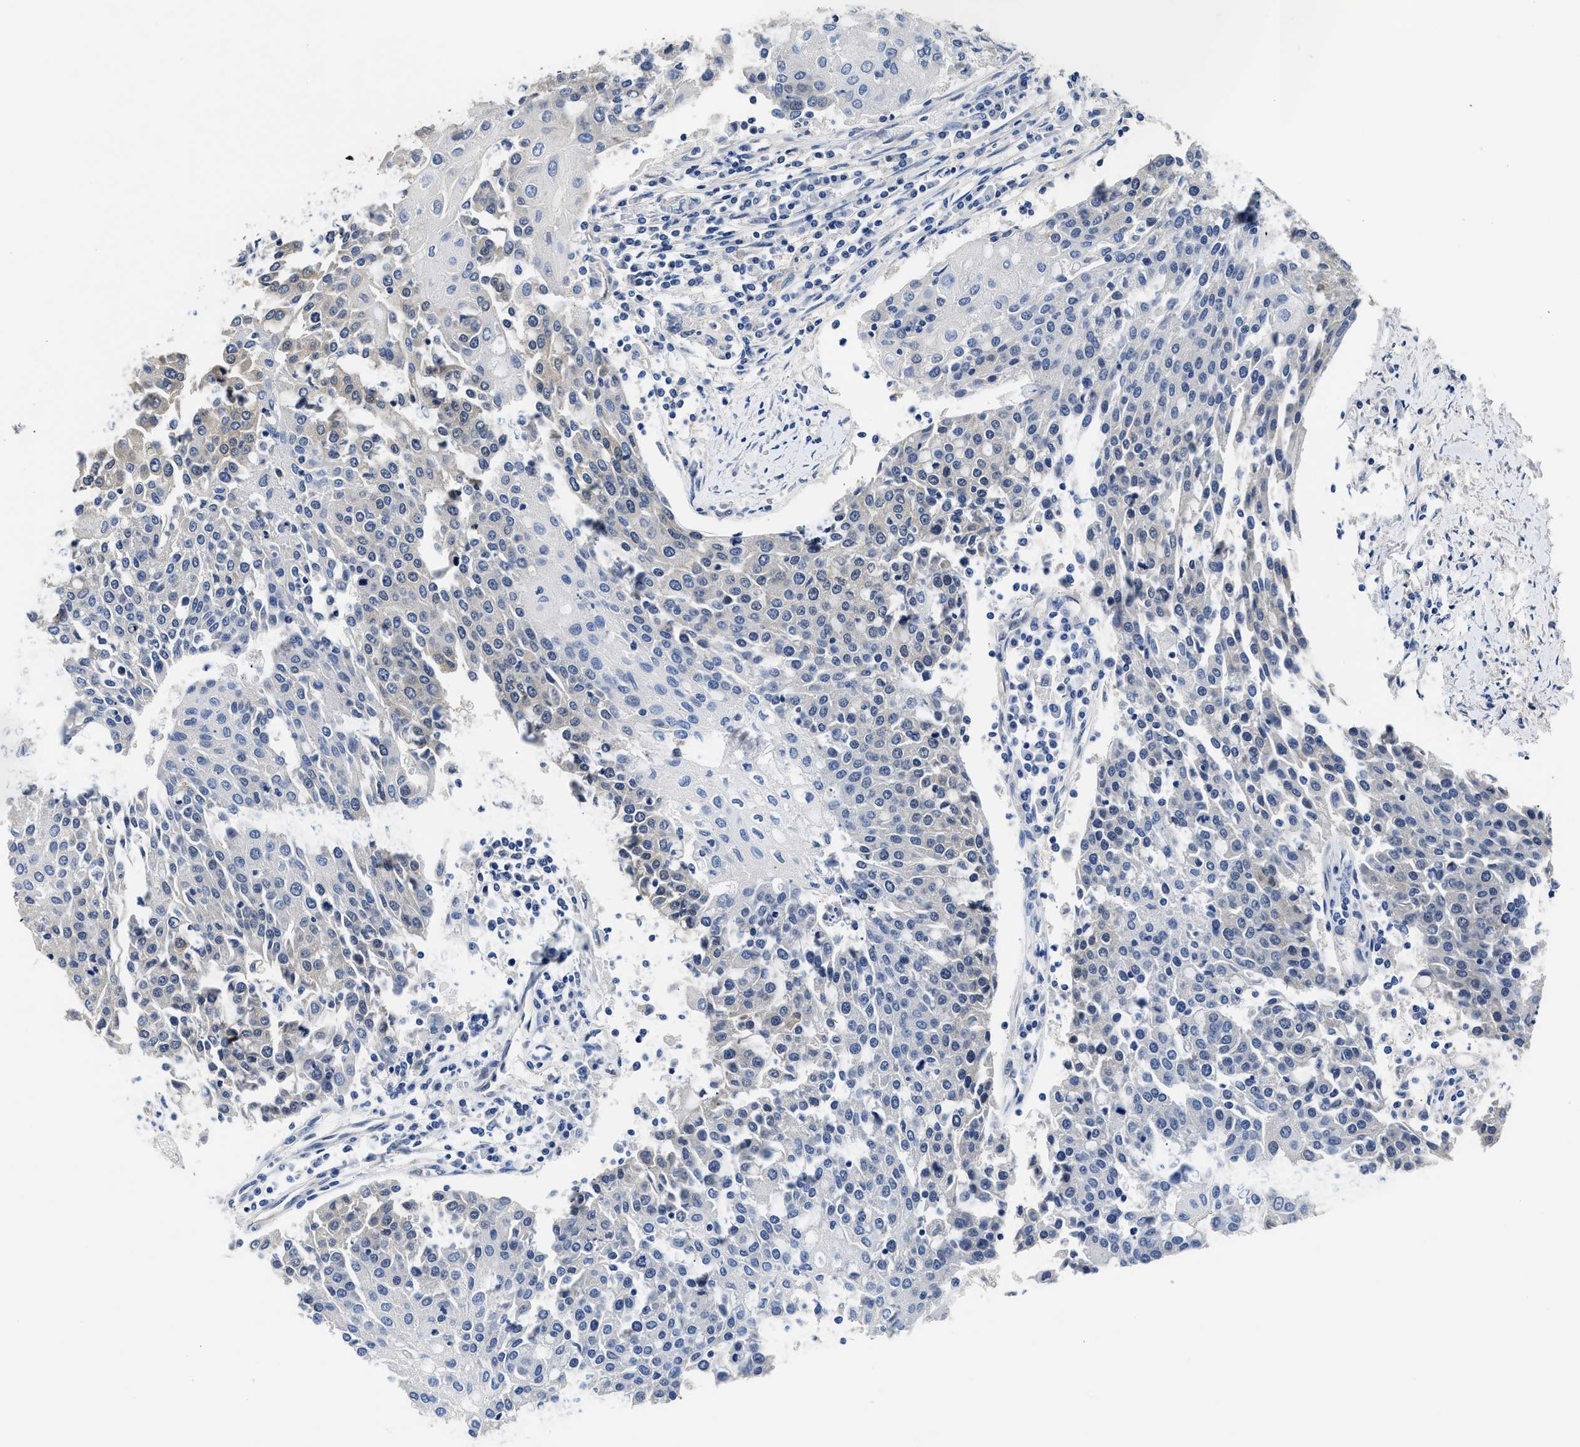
{"staining": {"intensity": "negative", "quantity": "none", "location": "none"}, "tissue": "urothelial cancer", "cell_type": "Tumor cells", "image_type": "cancer", "snomed": [{"axis": "morphology", "description": "Urothelial carcinoma, High grade"}, {"axis": "topography", "description": "Urinary bladder"}], "caption": "The histopathology image displays no staining of tumor cells in urothelial cancer. (DAB IHC visualized using brightfield microscopy, high magnification).", "gene": "XPO5", "patient": {"sex": "female", "age": 85}}